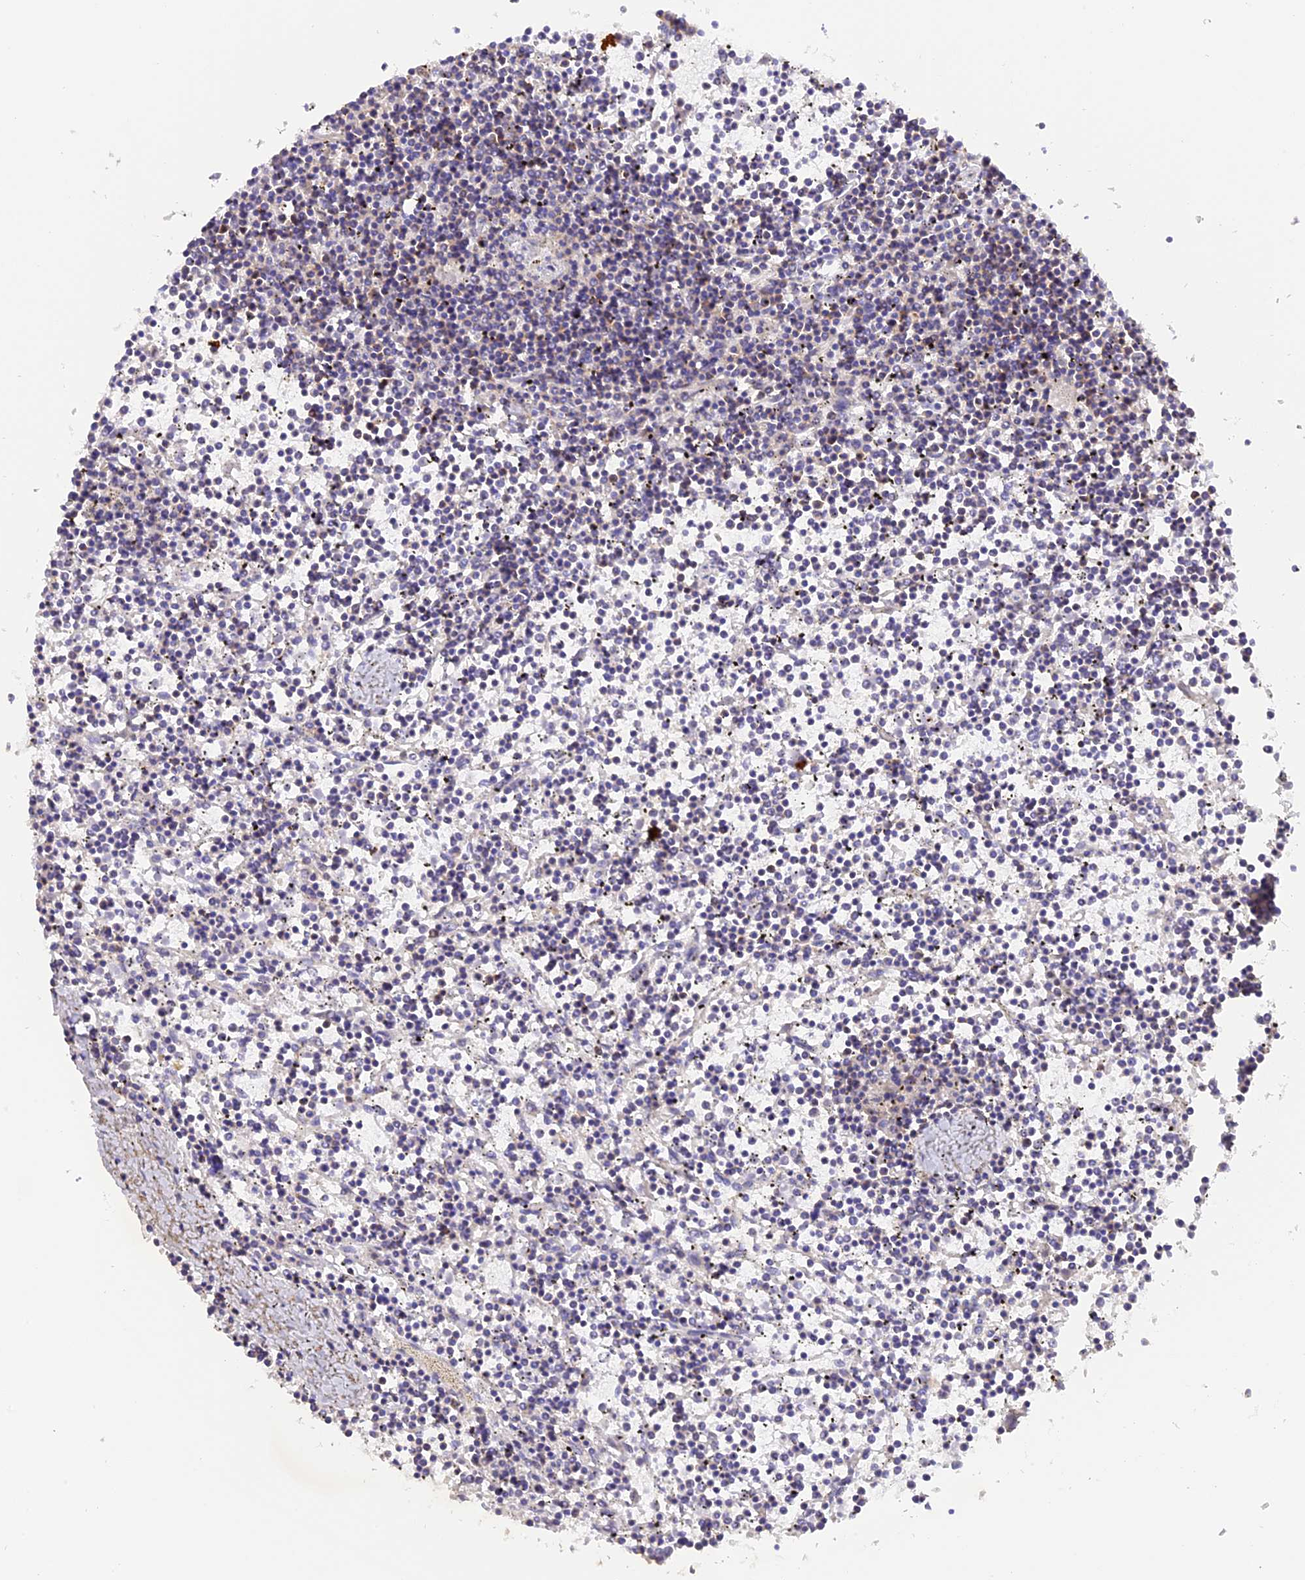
{"staining": {"intensity": "negative", "quantity": "none", "location": "none"}, "tissue": "lymphoma", "cell_type": "Tumor cells", "image_type": "cancer", "snomed": [{"axis": "morphology", "description": "Malignant lymphoma, non-Hodgkin's type, Low grade"}, {"axis": "topography", "description": "Spleen"}], "caption": "IHC histopathology image of lymphoma stained for a protein (brown), which shows no positivity in tumor cells. (DAB IHC visualized using brightfield microscopy, high magnification).", "gene": "FAM193A", "patient": {"sex": "female", "age": 19}}